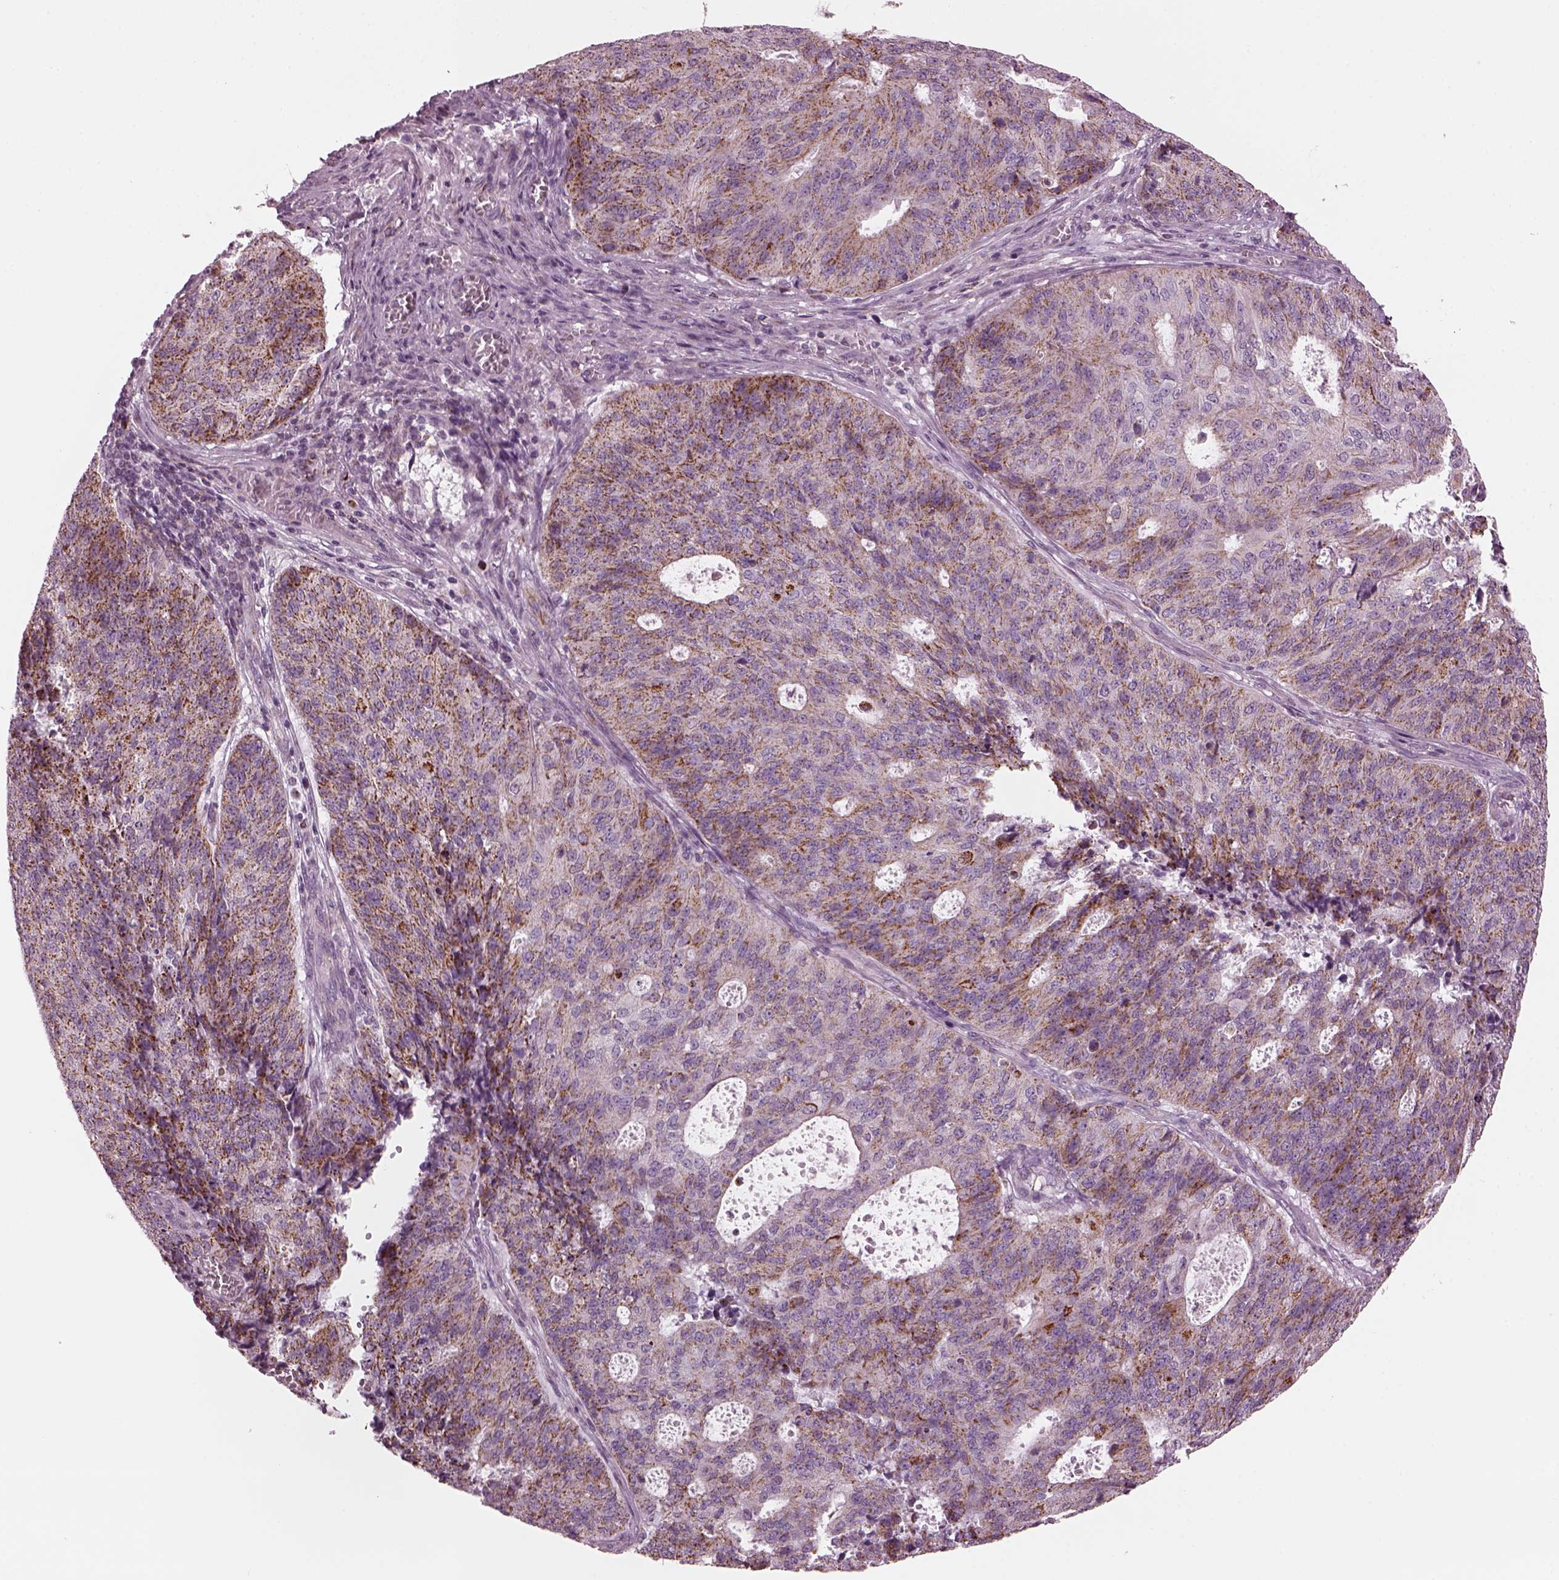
{"staining": {"intensity": "strong", "quantity": ">75%", "location": "cytoplasmic/membranous"}, "tissue": "endometrial cancer", "cell_type": "Tumor cells", "image_type": "cancer", "snomed": [{"axis": "morphology", "description": "Adenocarcinoma, NOS"}, {"axis": "topography", "description": "Endometrium"}], "caption": "Strong cytoplasmic/membranous expression is seen in about >75% of tumor cells in endometrial cancer (adenocarcinoma).", "gene": "RIMS2", "patient": {"sex": "female", "age": 82}}